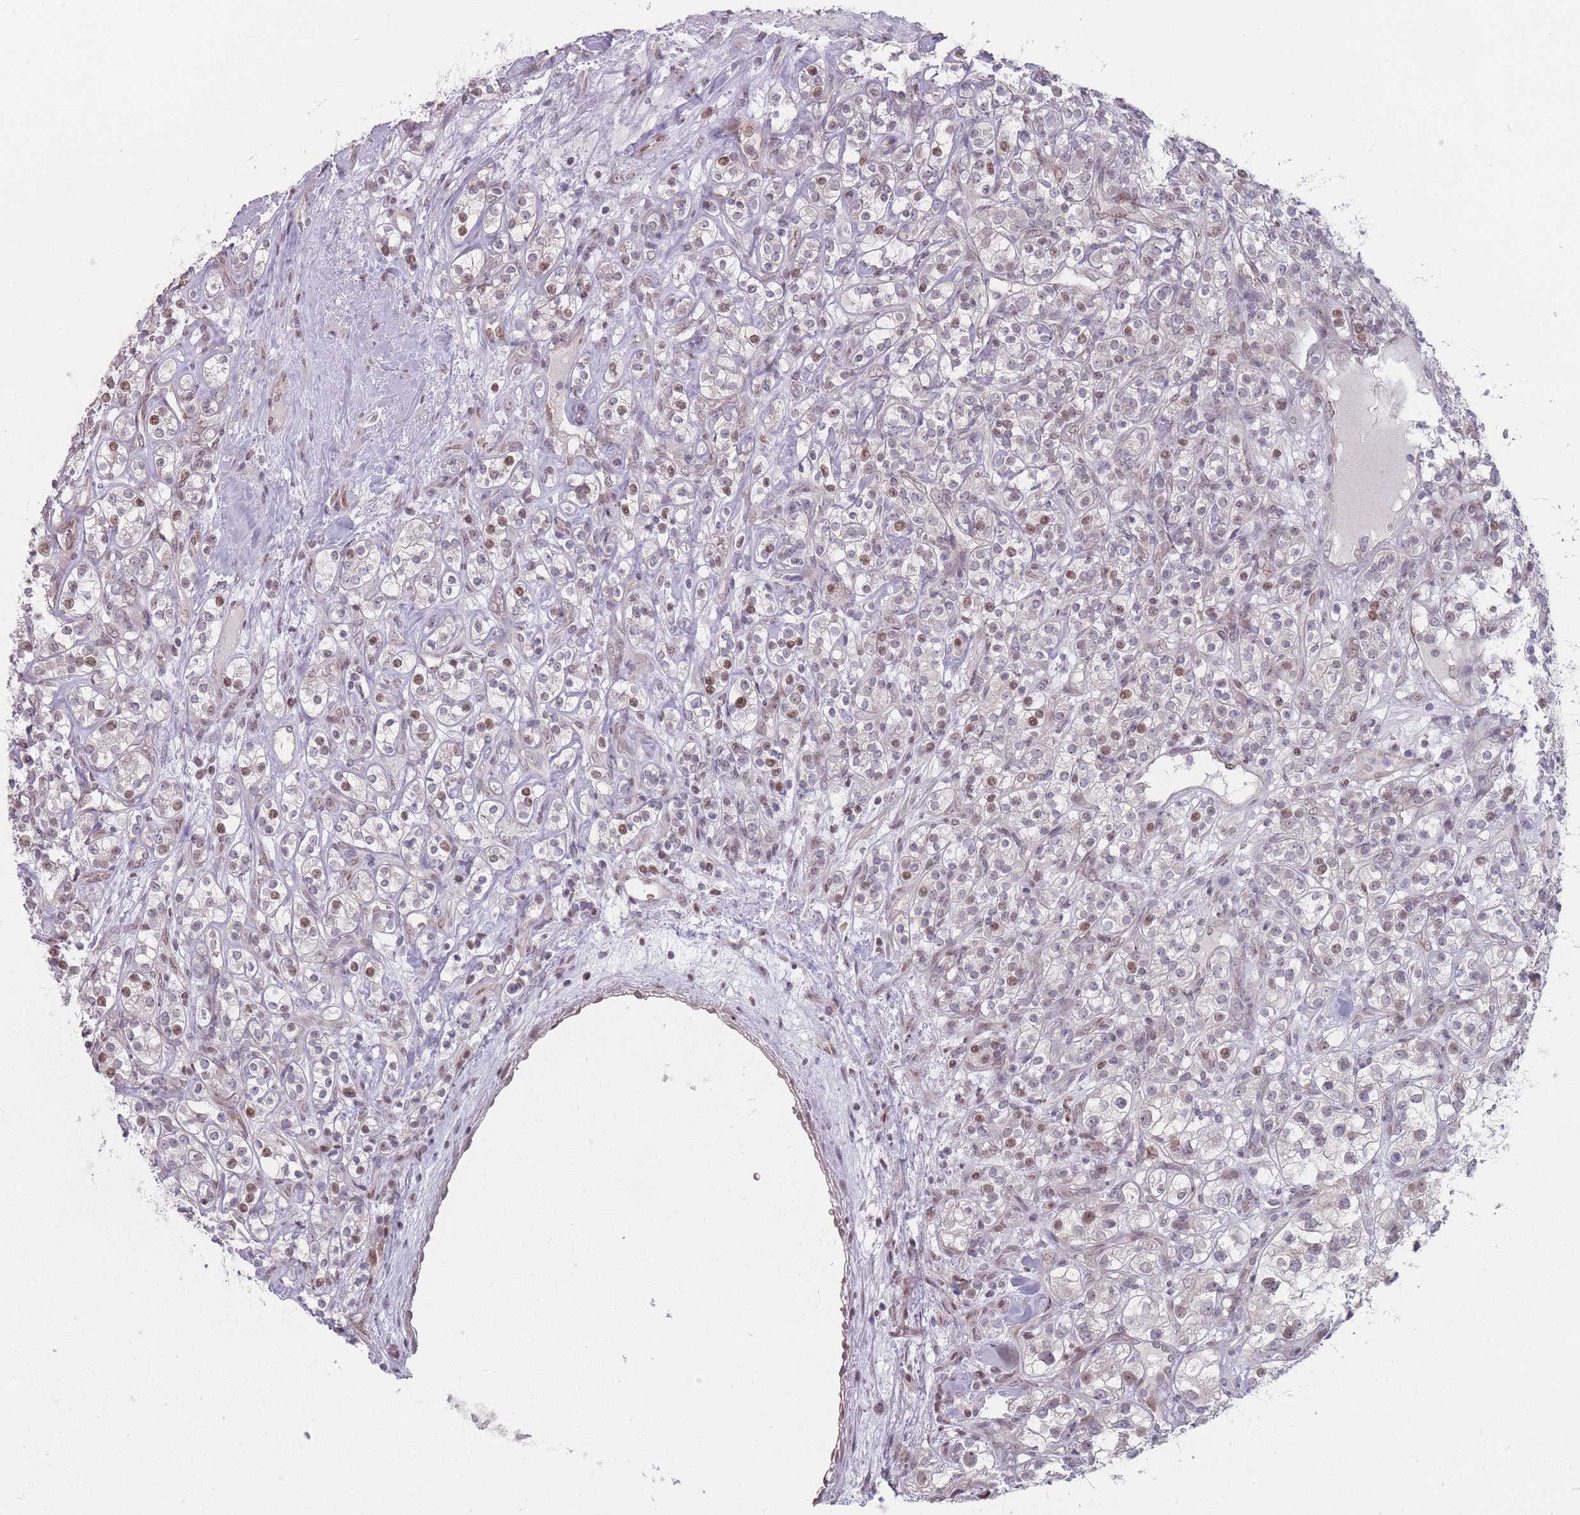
{"staining": {"intensity": "weak", "quantity": "25%-75%", "location": "nuclear"}, "tissue": "renal cancer", "cell_type": "Tumor cells", "image_type": "cancer", "snomed": [{"axis": "morphology", "description": "Adenocarcinoma, NOS"}, {"axis": "topography", "description": "Kidney"}], "caption": "A brown stain highlights weak nuclear expression of a protein in human adenocarcinoma (renal) tumor cells.", "gene": "SH3BGRL2", "patient": {"sex": "male", "age": 77}}